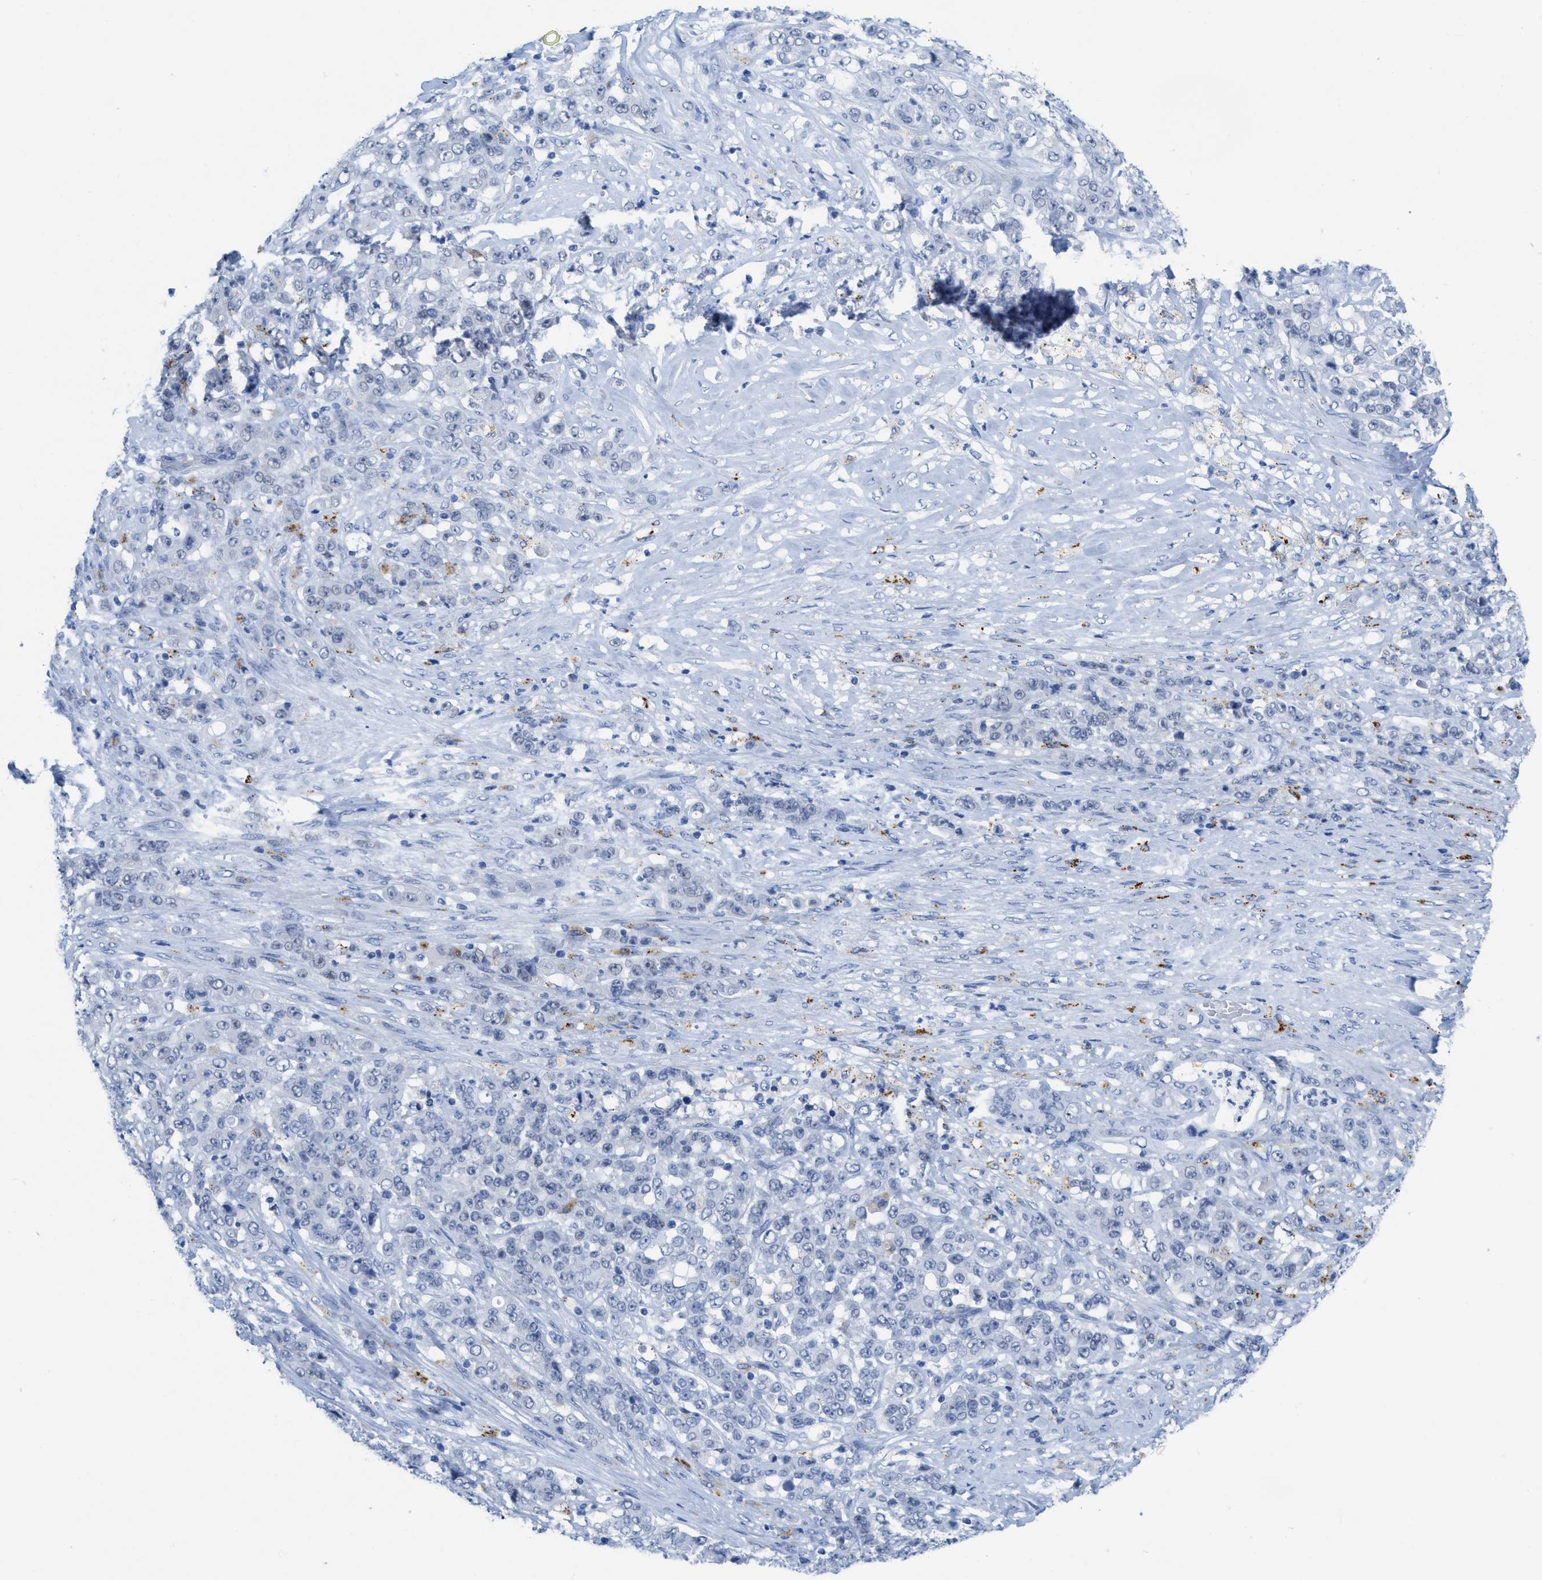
{"staining": {"intensity": "negative", "quantity": "none", "location": "none"}, "tissue": "stomach cancer", "cell_type": "Tumor cells", "image_type": "cancer", "snomed": [{"axis": "morphology", "description": "Adenocarcinoma, NOS"}, {"axis": "topography", "description": "Stomach"}], "caption": "A histopathology image of human stomach adenocarcinoma is negative for staining in tumor cells.", "gene": "WDR4", "patient": {"sex": "female", "age": 73}}